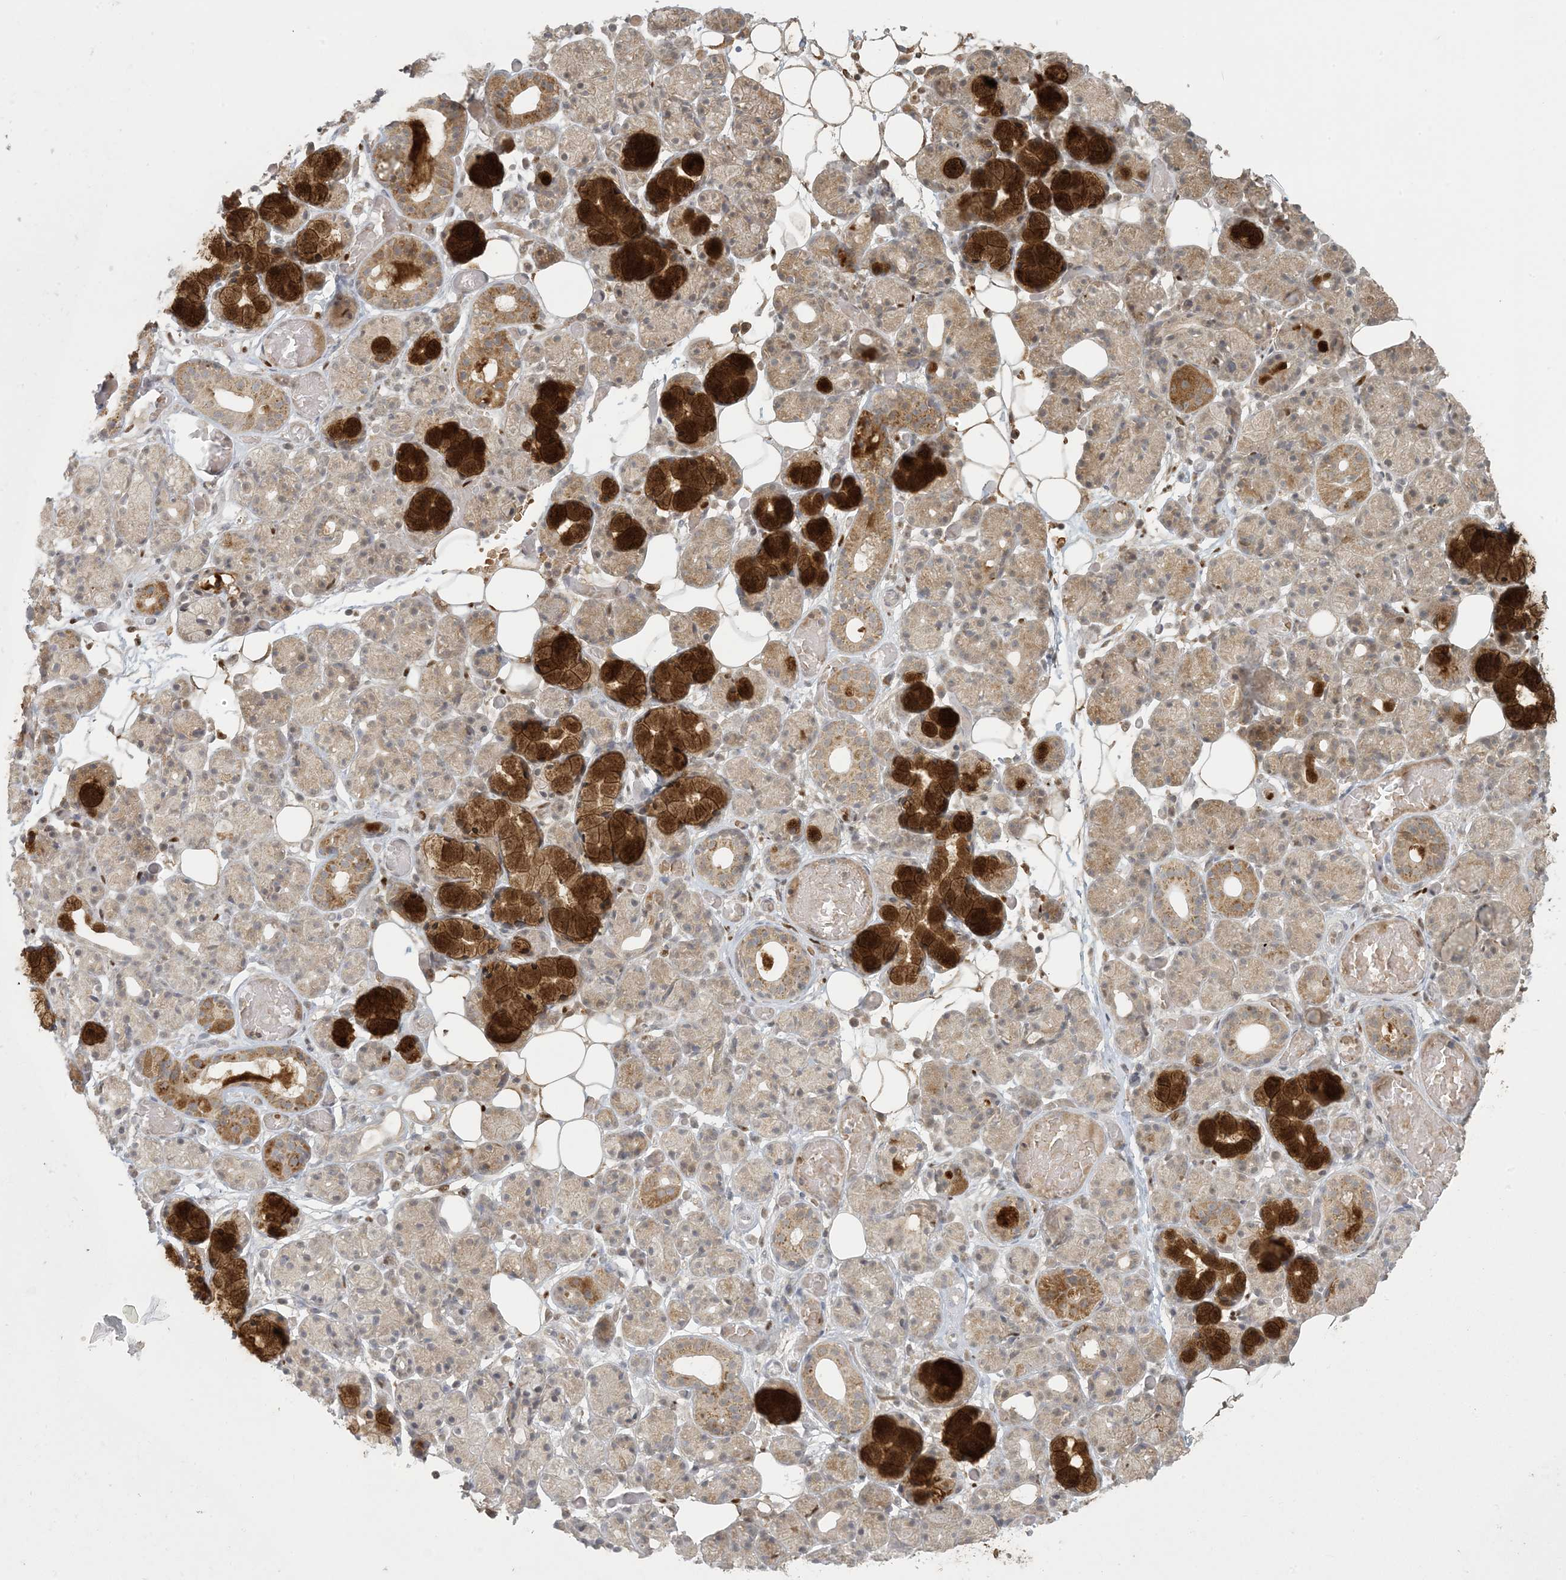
{"staining": {"intensity": "strong", "quantity": "<25%", "location": "cytoplasmic/membranous"}, "tissue": "salivary gland", "cell_type": "Glandular cells", "image_type": "normal", "snomed": [{"axis": "morphology", "description": "Normal tissue, NOS"}, {"axis": "topography", "description": "Salivary gland"}], "caption": "Protein staining demonstrates strong cytoplasmic/membranous staining in approximately <25% of glandular cells in benign salivary gland. (Brightfield microscopy of DAB IHC at high magnification).", "gene": "CTDNEP1", "patient": {"sex": "male", "age": 63}}